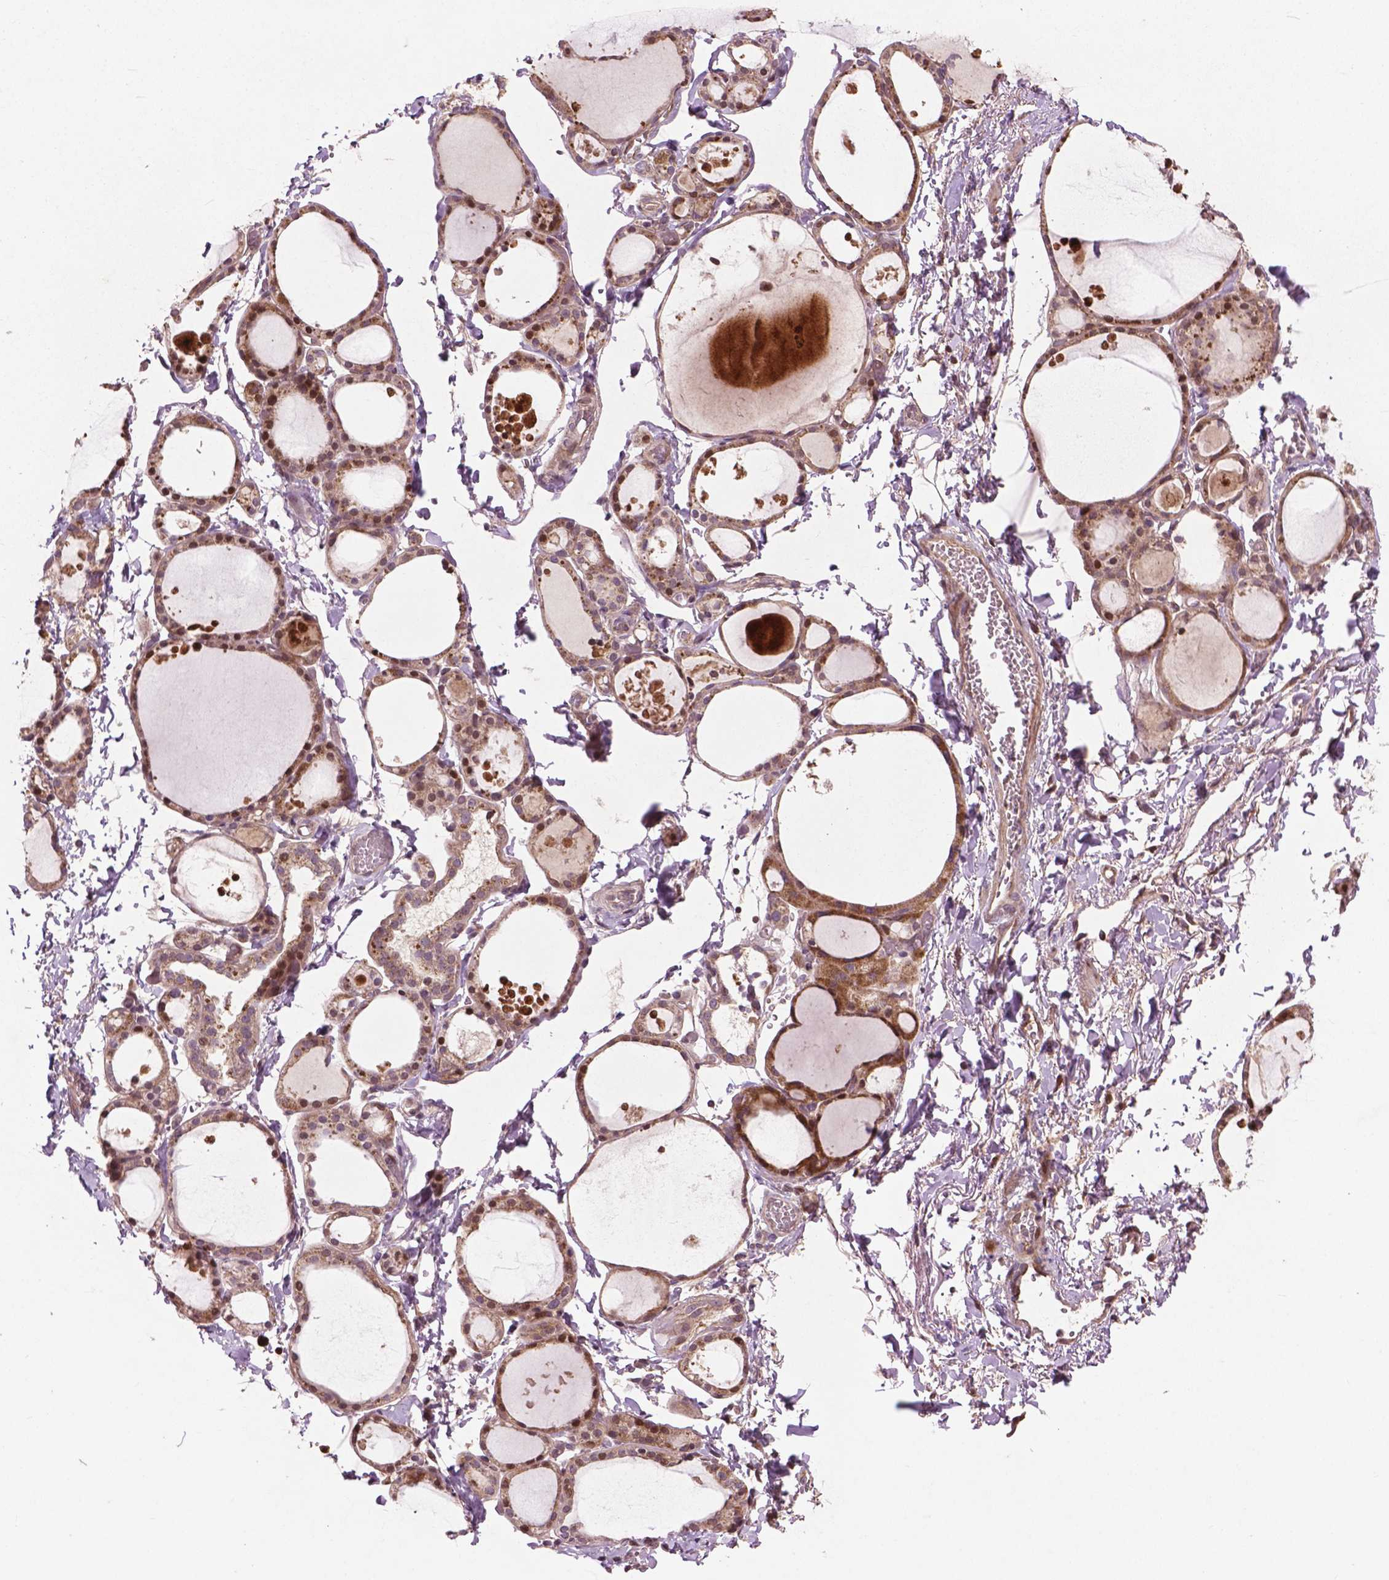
{"staining": {"intensity": "moderate", "quantity": ">75%", "location": "cytoplasmic/membranous,nuclear"}, "tissue": "thyroid gland", "cell_type": "Glandular cells", "image_type": "normal", "snomed": [{"axis": "morphology", "description": "Normal tissue, NOS"}, {"axis": "topography", "description": "Thyroid gland"}], "caption": "The micrograph exhibits immunohistochemical staining of normal thyroid gland. There is moderate cytoplasmic/membranous,nuclear positivity is appreciated in approximately >75% of glandular cells.", "gene": "B3GALNT2", "patient": {"sex": "male", "age": 68}}